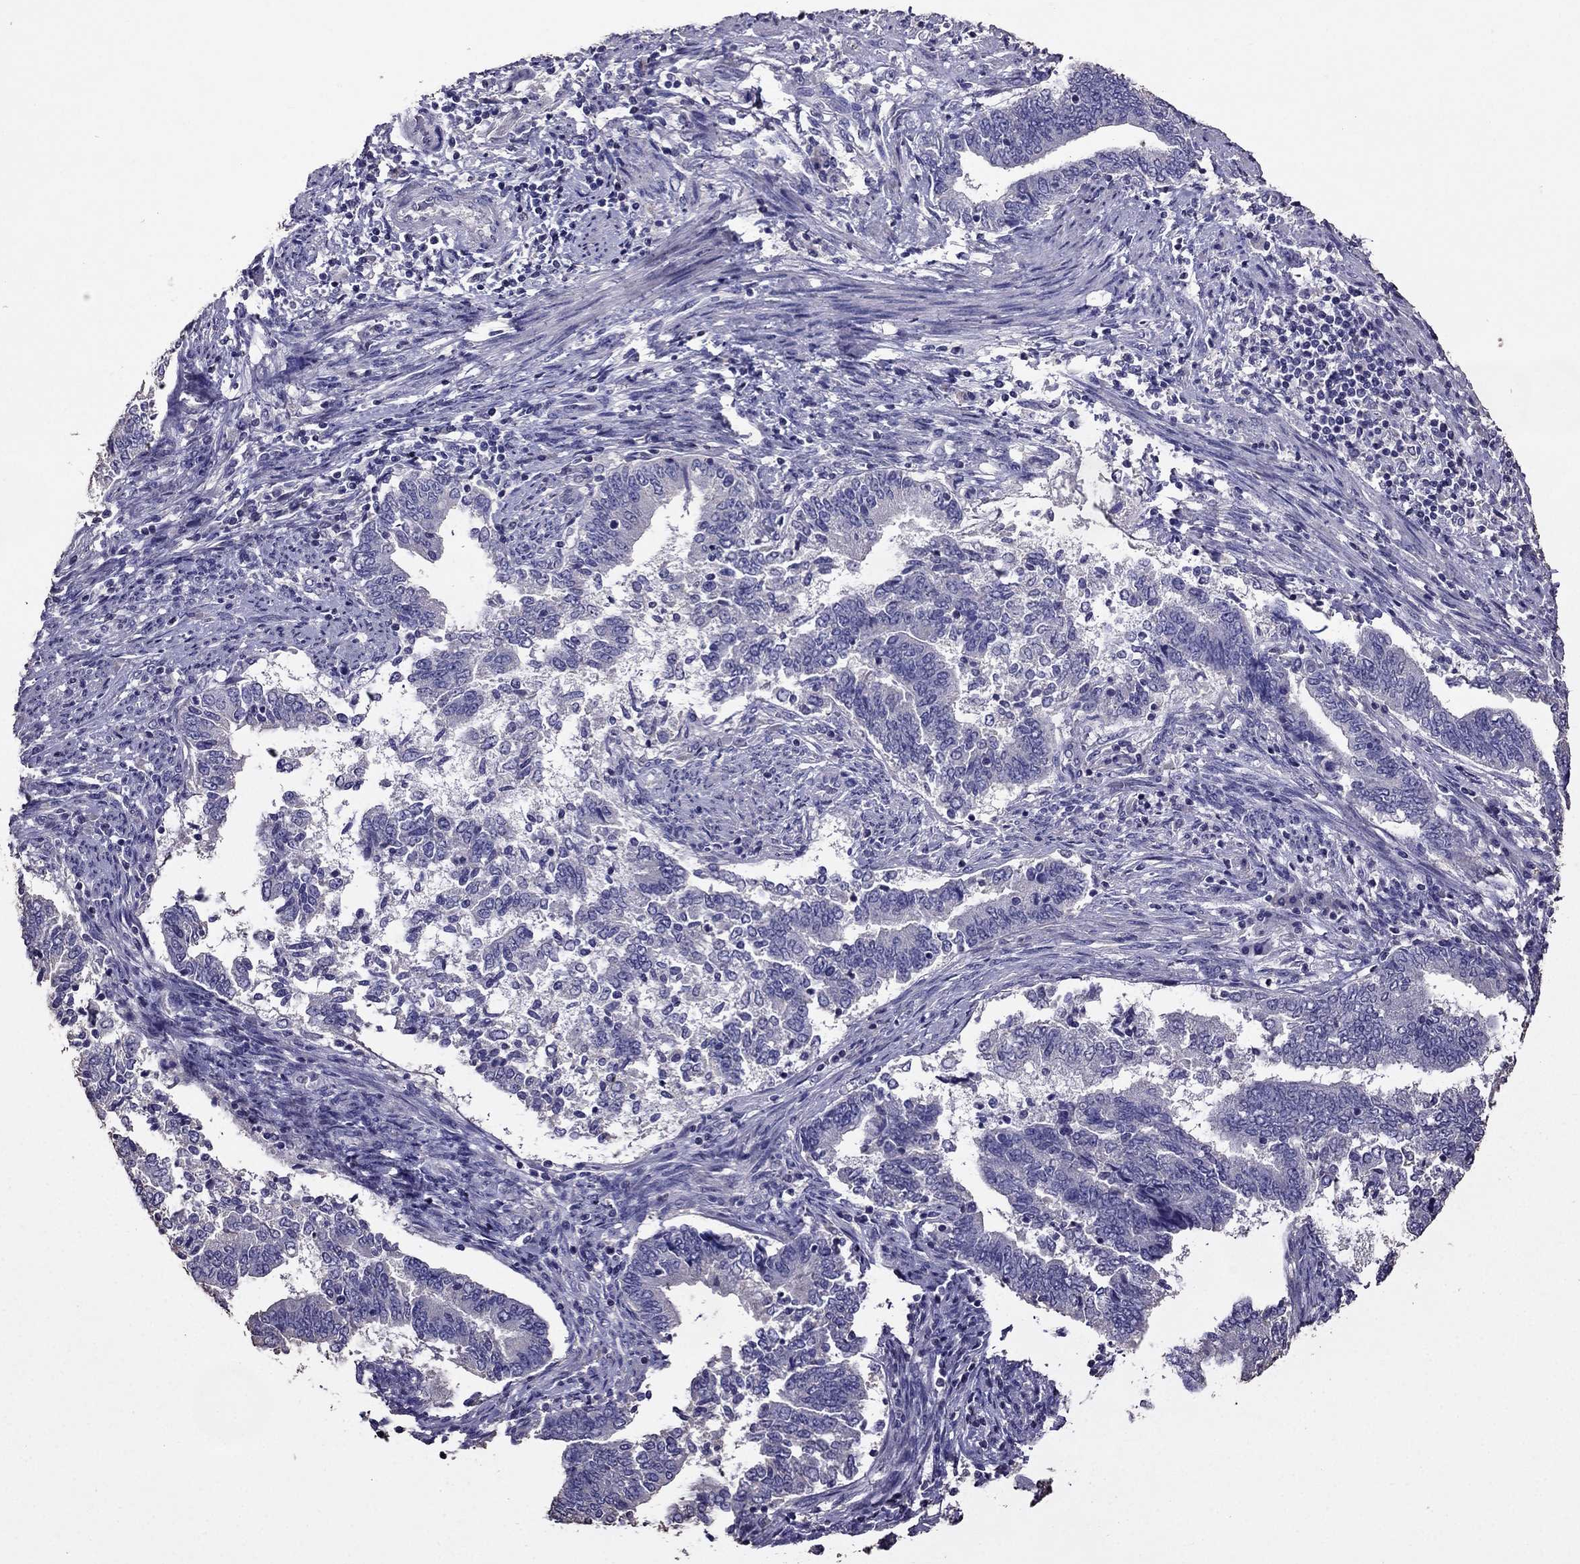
{"staining": {"intensity": "negative", "quantity": "none", "location": "none"}, "tissue": "endometrial cancer", "cell_type": "Tumor cells", "image_type": "cancer", "snomed": [{"axis": "morphology", "description": "Adenocarcinoma, NOS"}, {"axis": "topography", "description": "Endometrium"}], "caption": "There is no significant expression in tumor cells of endometrial cancer.", "gene": "NKX3-1", "patient": {"sex": "female", "age": 65}}